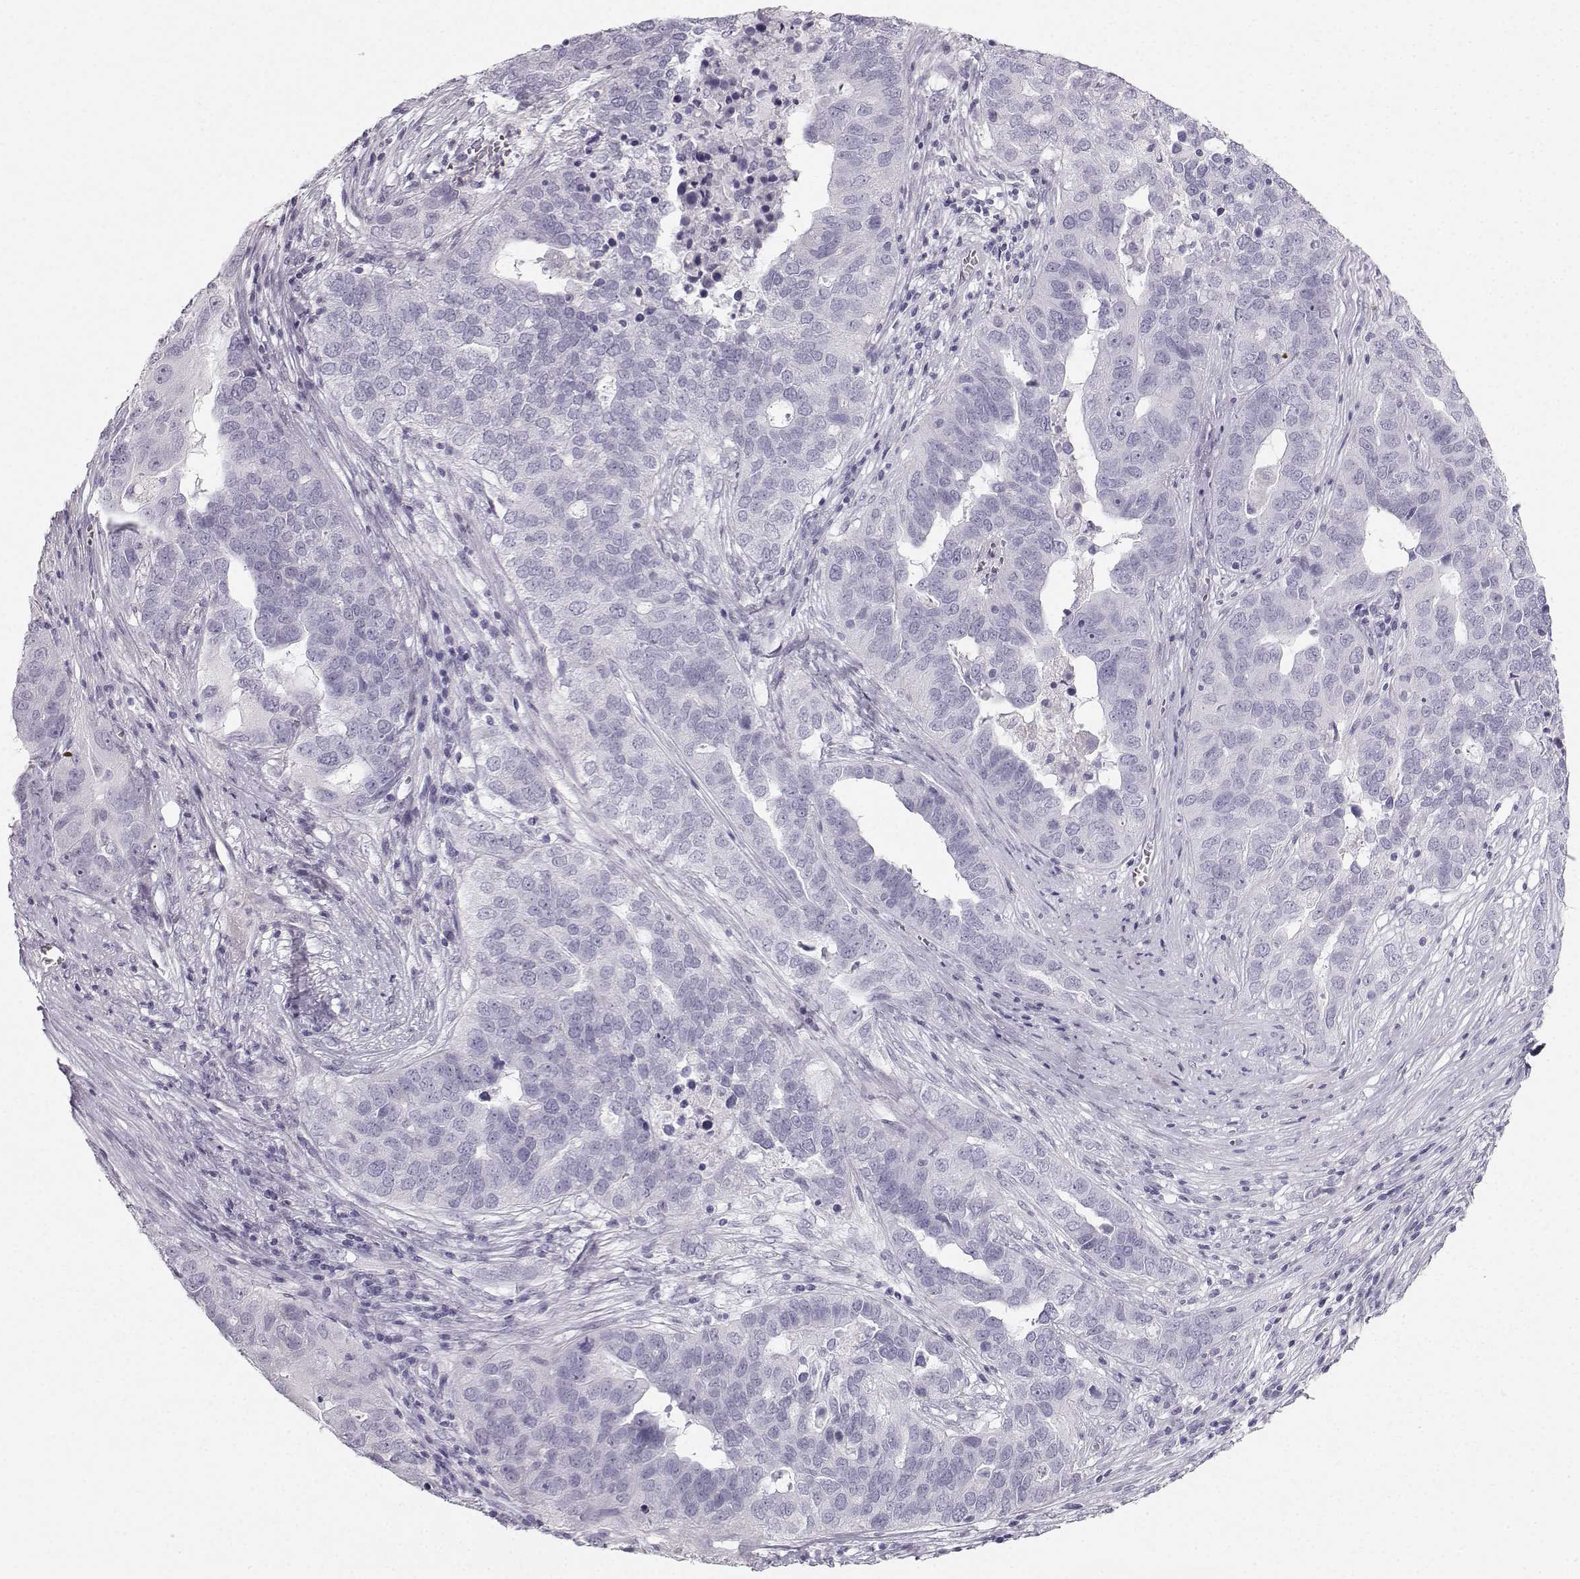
{"staining": {"intensity": "negative", "quantity": "none", "location": "none"}, "tissue": "ovarian cancer", "cell_type": "Tumor cells", "image_type": "cancer", "snomed": [{"axis": "morphology", "description": "Carcinoma, endometroid"}, {"axis": "topography", "description": "Soft tissue"}, {"axis": "topography", "description": "Ovary"}], "caption": "This is a photomicrograph of immunohistochemistry (IHC) staining of ovarian cancer, which shows no staining in tumor cells.", "gene": "CASR", "patient": {"sex": "female", "age": 52}}